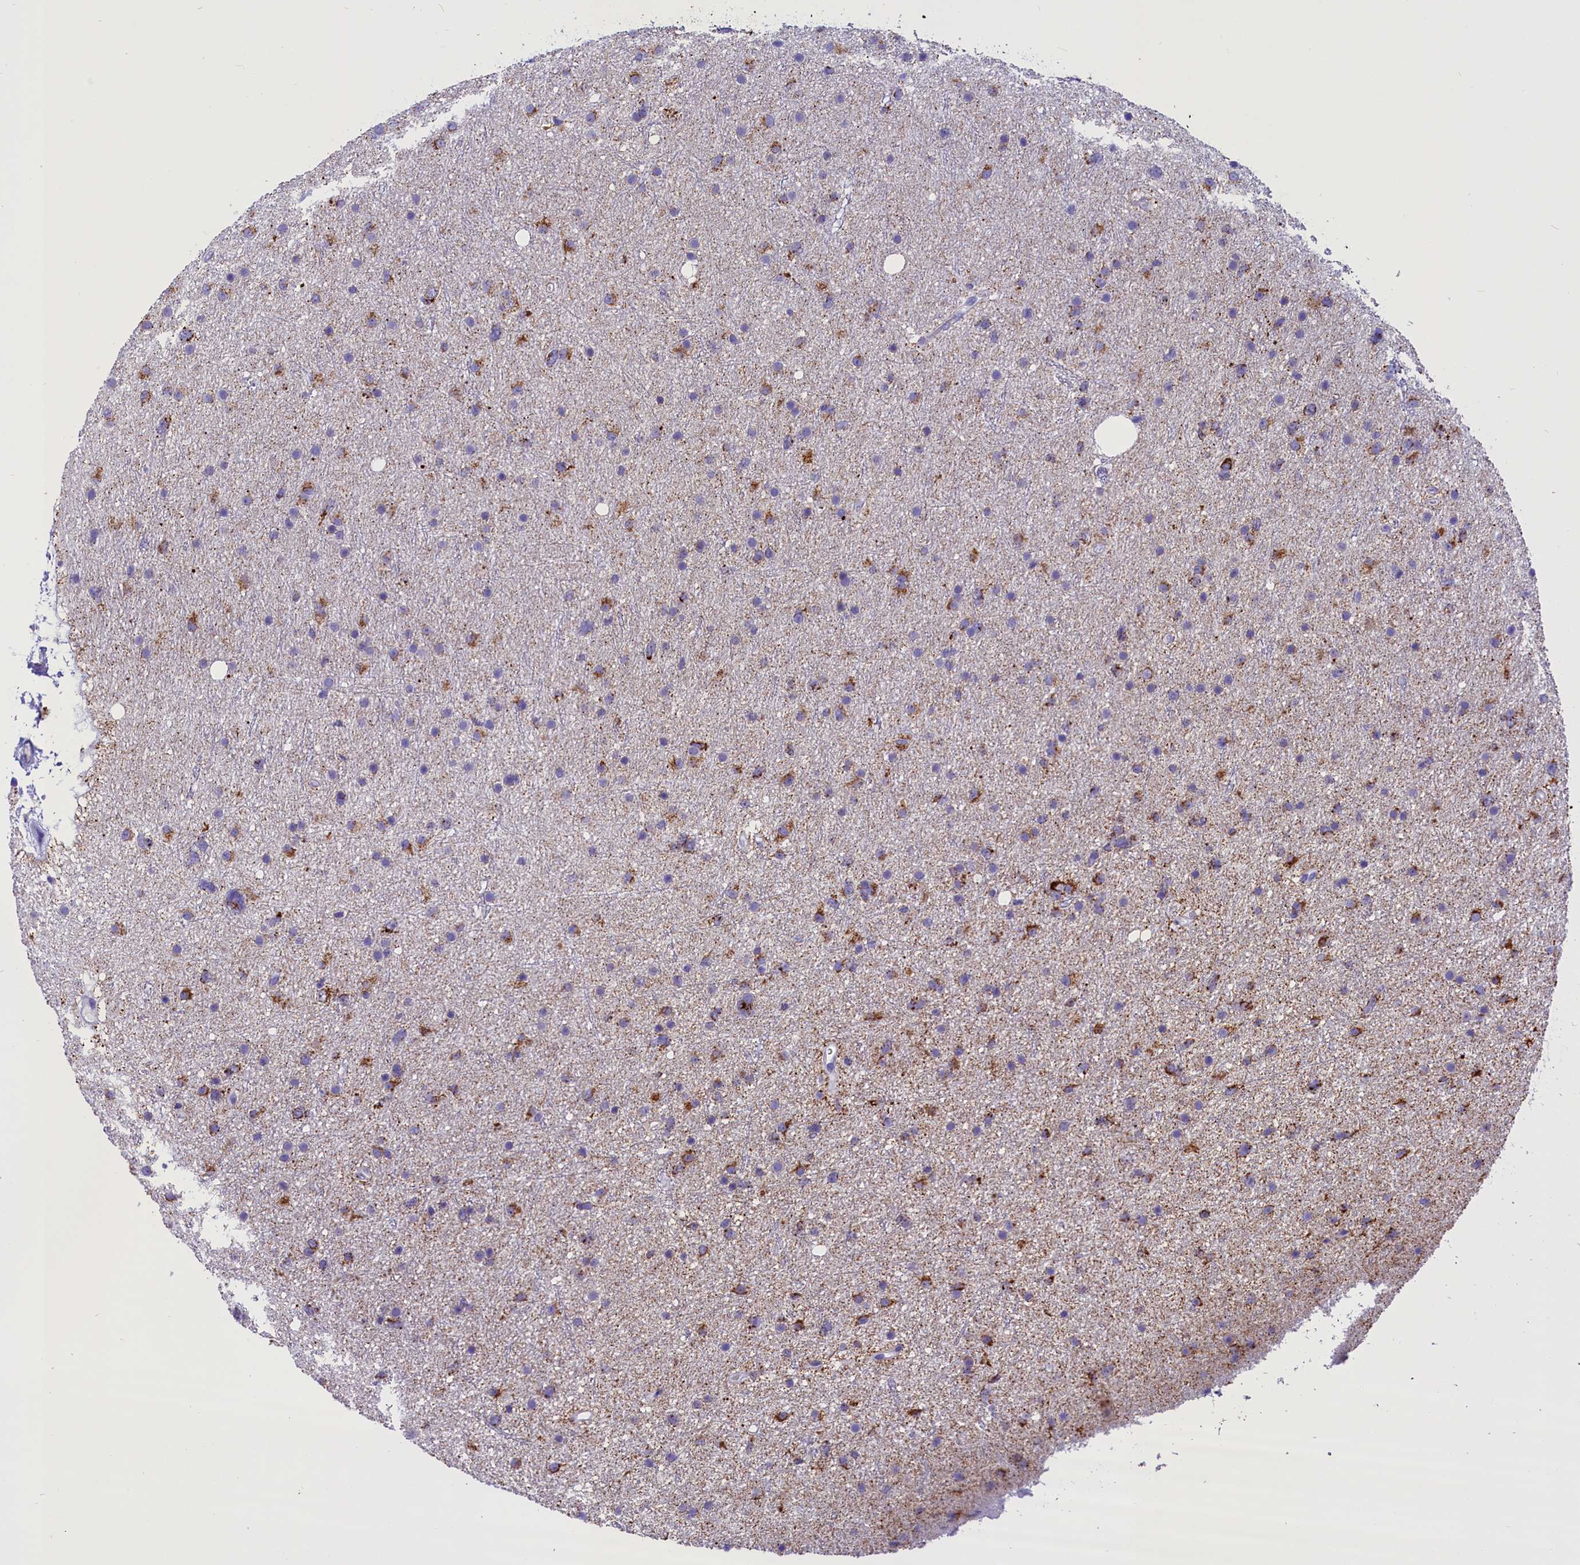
{"staining": {"intensity": "moderate", "quantity": "25%-75%", "location": "cytoplasmic/membranous"}, "tissue": "glioma", "cell_type": "Tumor cells", "image_type": "cancer", "snomed": [{"axis": "morphology", "description": "Glioma, malignant, Low grade"}, {"axis": "topography", "description": "Cerebral cortex"}], "caption": "An image of human malignant glioma (low-grade) stained for a protein displays moderate cytoplasmic/membranous brown staining in tumor cells. (DAB IHC, brown staining for protein, blue staining for nuclei).", "gene": "ABAT", "patient": {"sex": "female", "age": 39}}